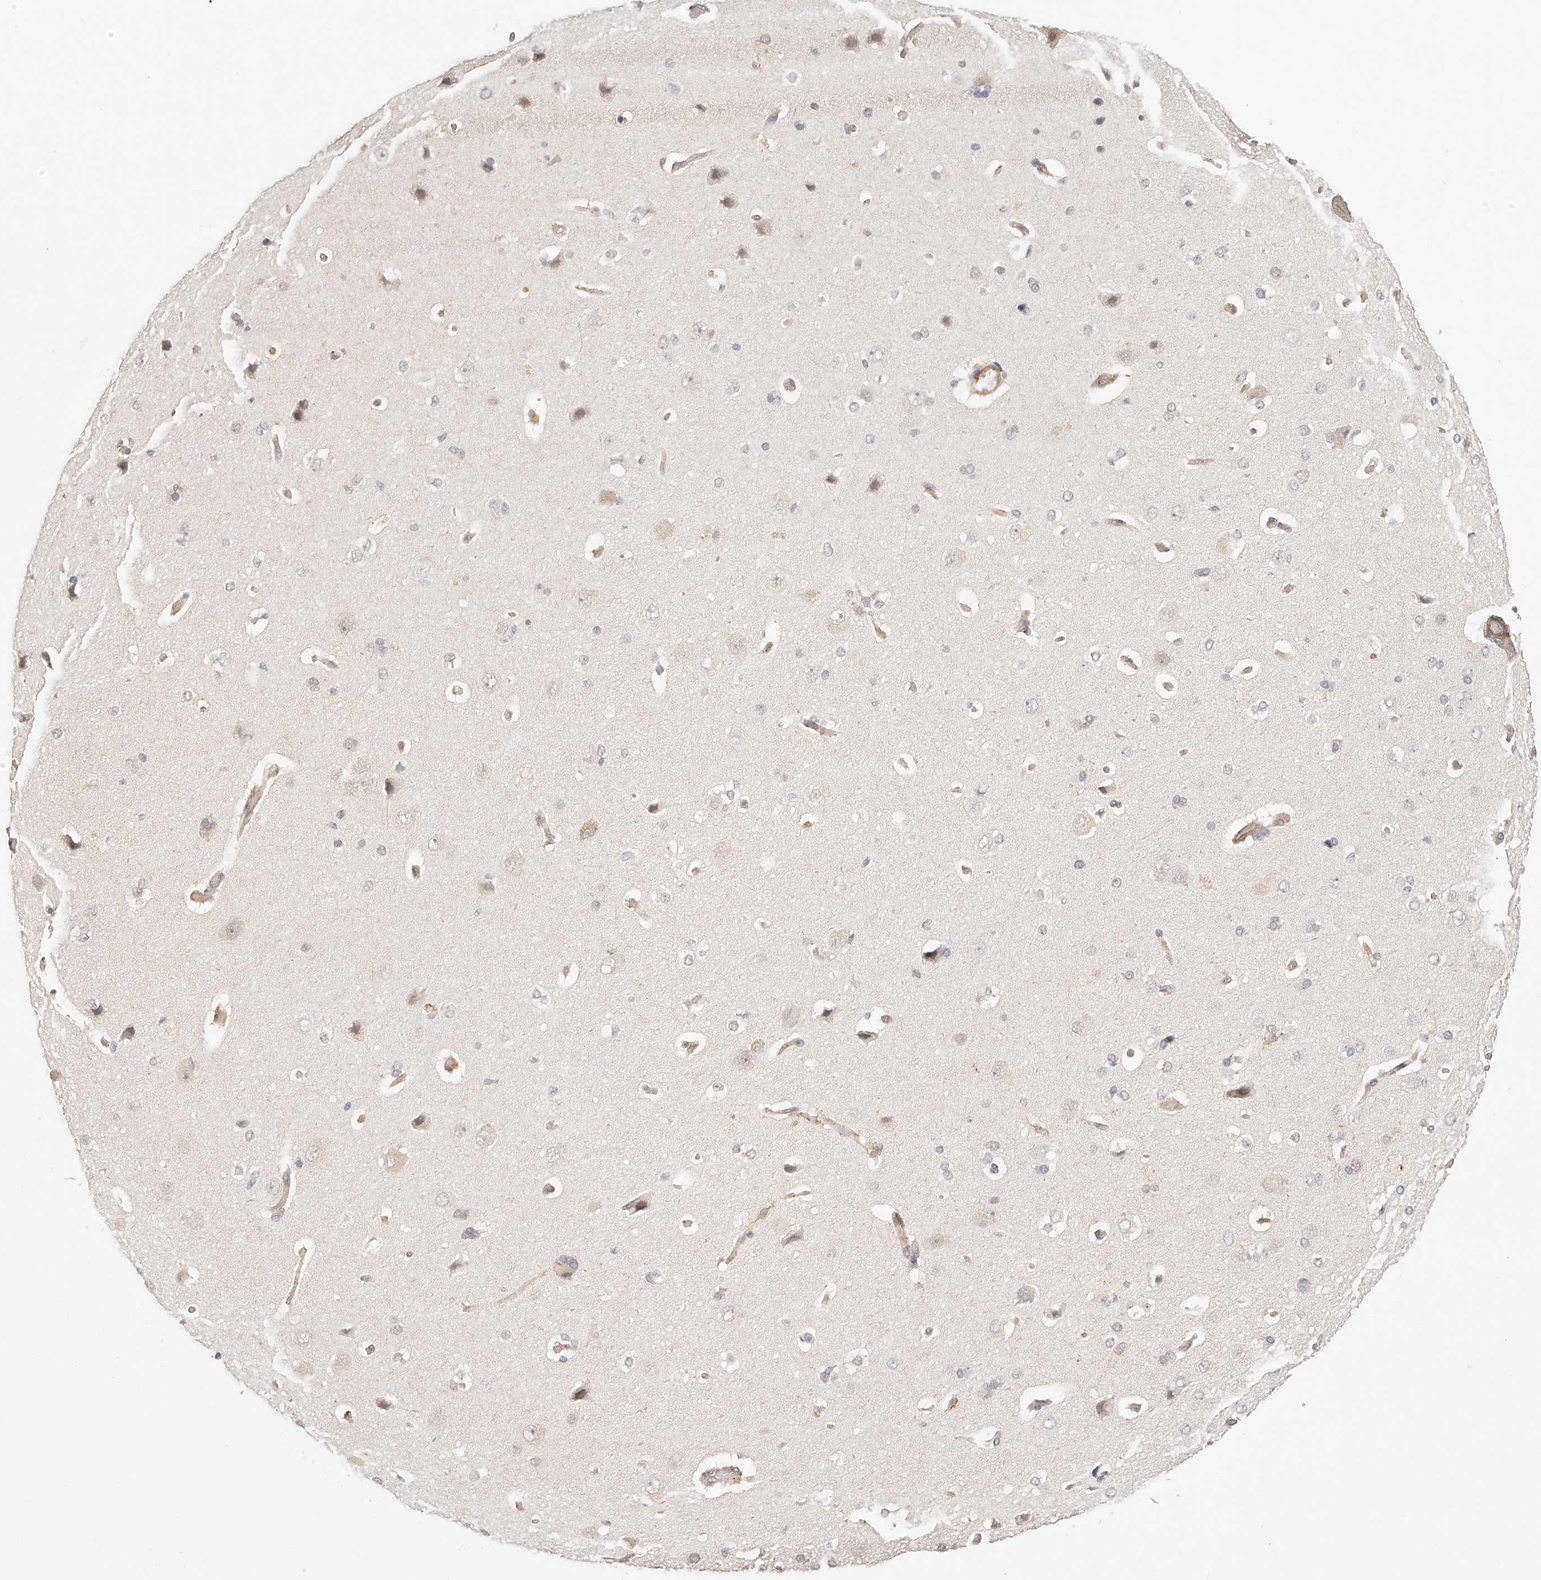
{"staining": {"intensity": "moderate", "quantity": ">75%", "location": "cytoplasmic/membranous"}, "tissue": "cerebral cortex", "cell_type": "Endothelial cells", "image_type": "normal", "snomed": [{"axis": "morphology", "description": "Normal tissue, NOS"}, {"axis": "topography", "description": "Cerebral cortex"}], "caption": "IHC micrograph of unremarkable cerebral cortex: cerebral cortex stained using immunohistochemistry (IHC) displays medium levels of moderate protein expression localized specifically in the cytoplasmic/membranous of endothelial cells, appearing as a cytoplasmic/membranous brown color.", "gene": "SYNC", "patient": {"sex": "male", "age": 62}}